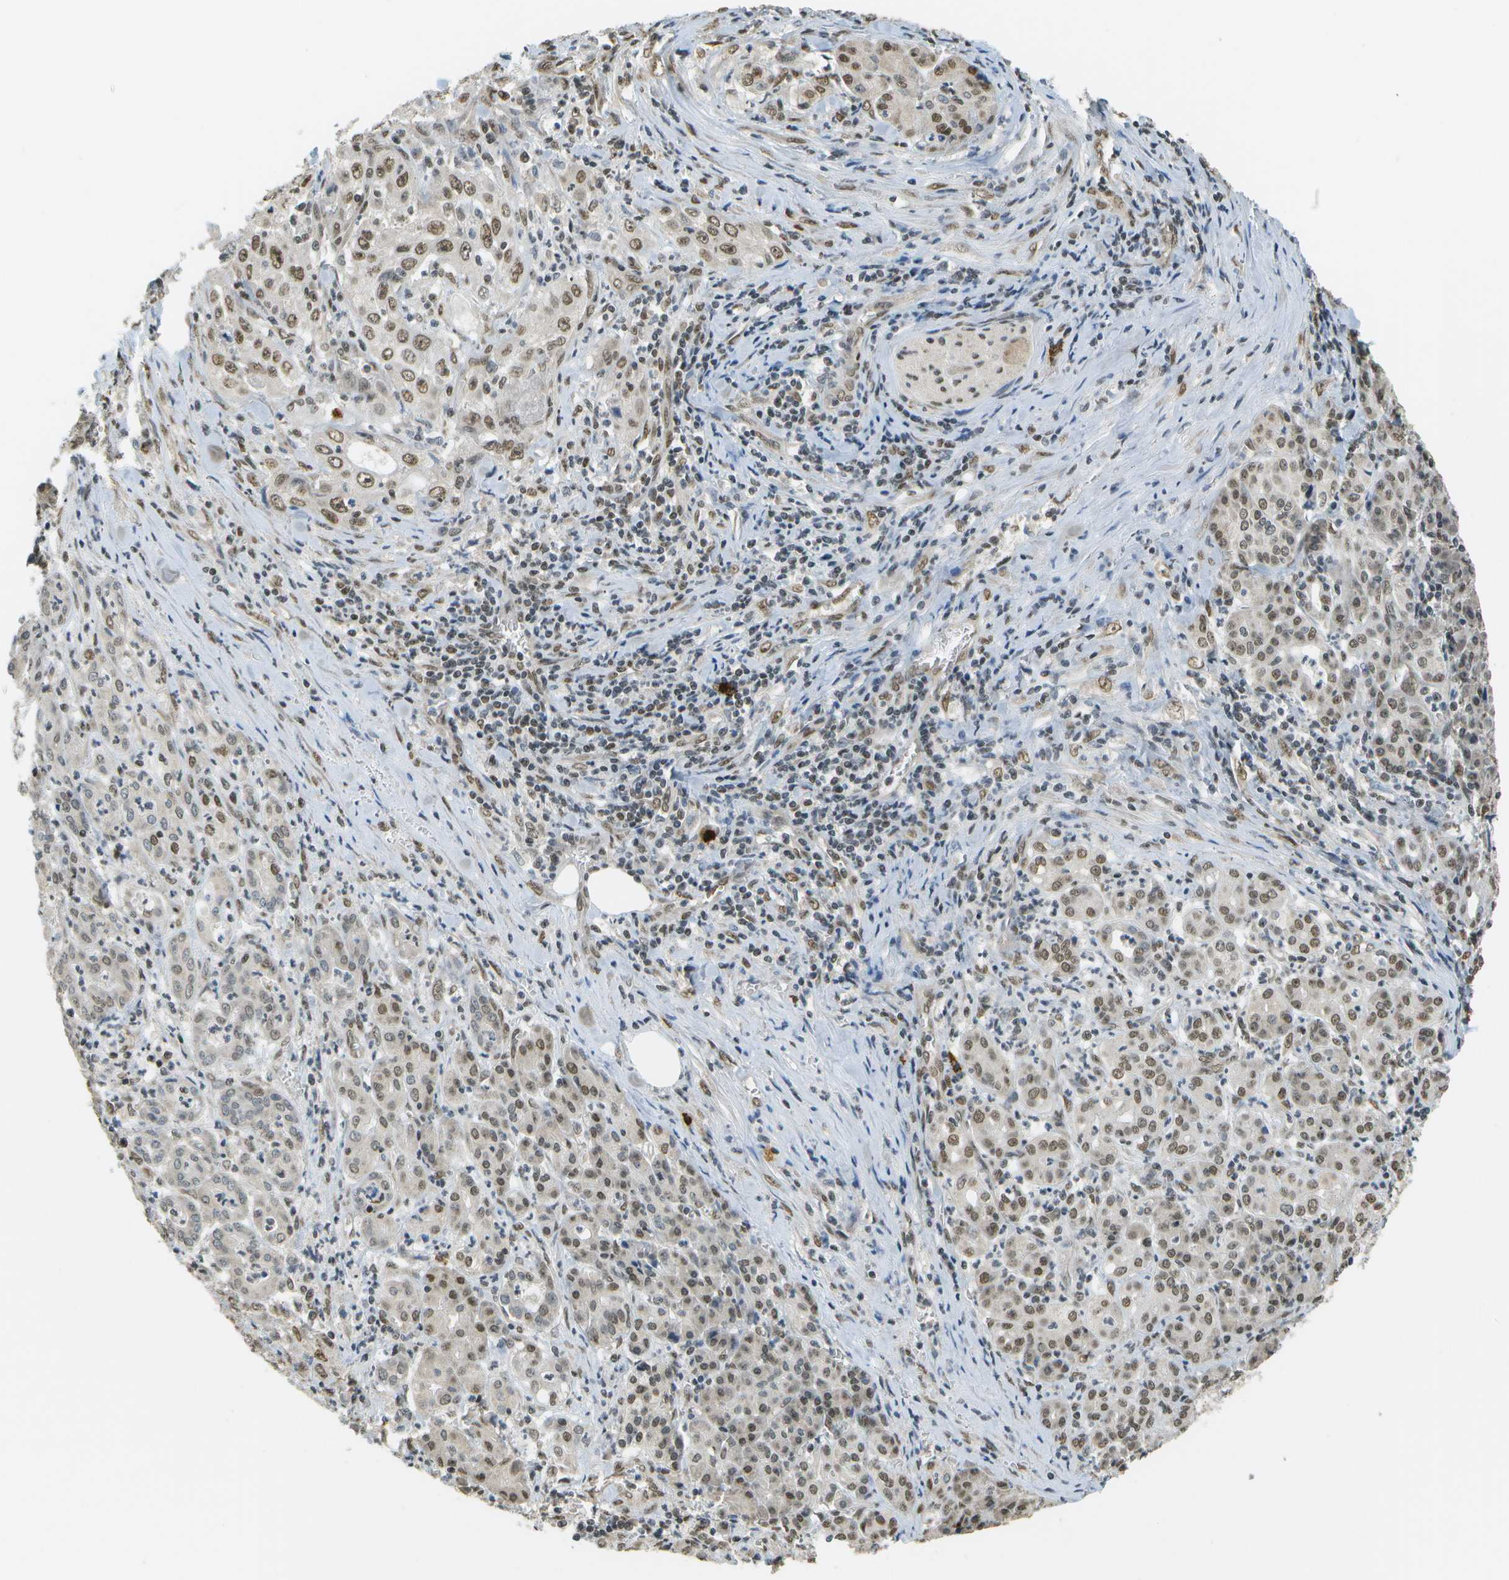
{"staining": {"intensity": "moderate", "quantity": ">75%", "location": "nuclear"}, "tissue": "pancreatic cancer", "cell_type": "Tumor cells", "image_type": "cancer", "snomed": [{"axis": "morphology", "description": "Adenocarcinoma, NOS"}, {"axis": "topography", "description": "Pancreas"}], "caption": "The image displays a brown stain indicating the presence of a protein in the nuclear of tumor cells in pancreatic cancer (adenocarcinoma). Using DAB (3,3'-diaminobenzidine) (brown) and hematoxylin (blue) stains, captured at high magnification using brightfield microscopy.", "gene": "ABL2", "patient": {"sex": "male", "age": 70}}